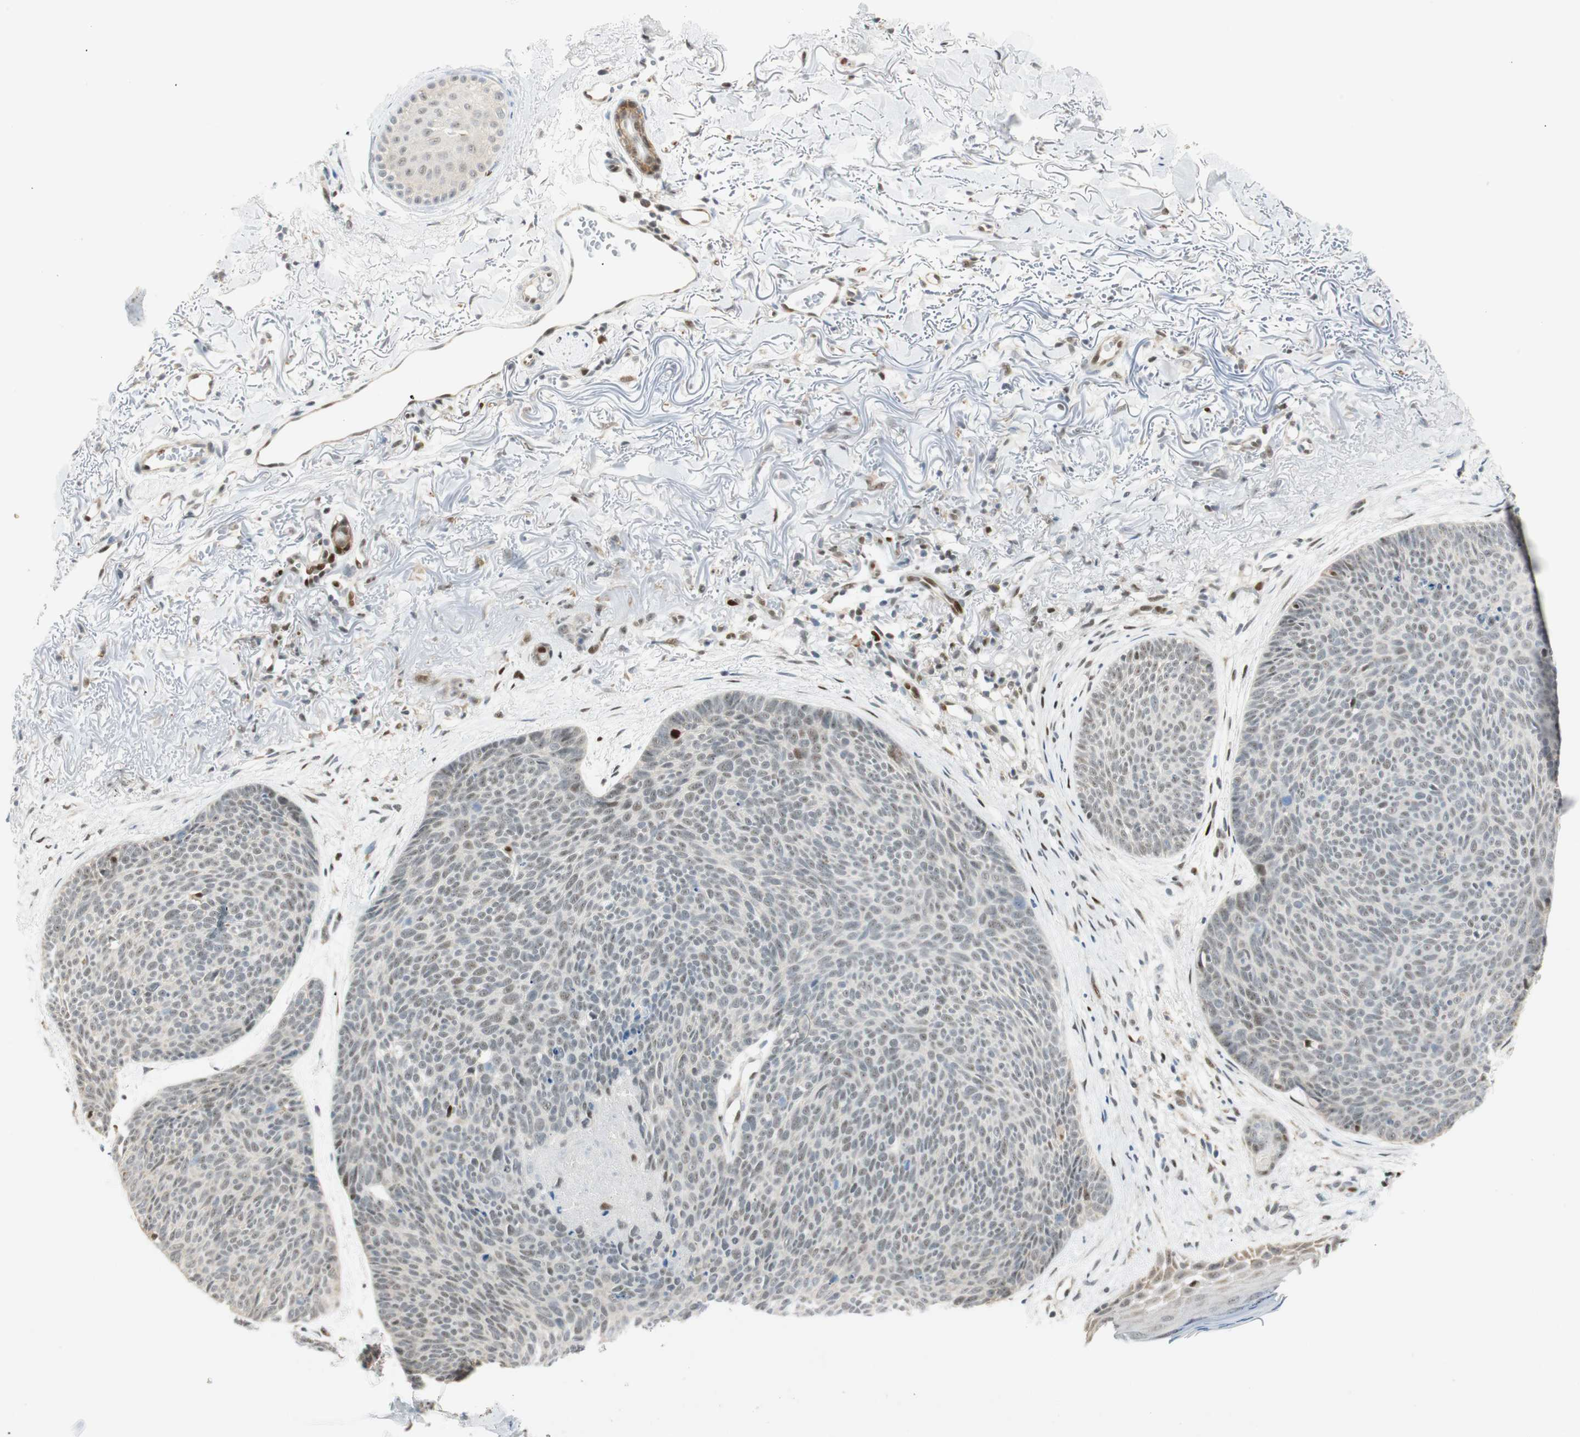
{"staining": {"intensity": "weak", "quantity": "<25%", "location": "nuclear"}, "tissue": "skin cancer", "cell_type": "Tumor cells", "image_type": "cancer", "snomed": [{"axis": "morphology", "description": "Normal tissue, NOS"}, {"axis": "morphology", "description": "Basal cell carcinoma"}, {"axis": "topography", "description": "Skin"}], "caption": "The micrograph demonstrates no staining of tumor cells in basal cell carcinoma (skin).", "gene": "MSX2", "patient": {"sex": "female", "age": 70}}